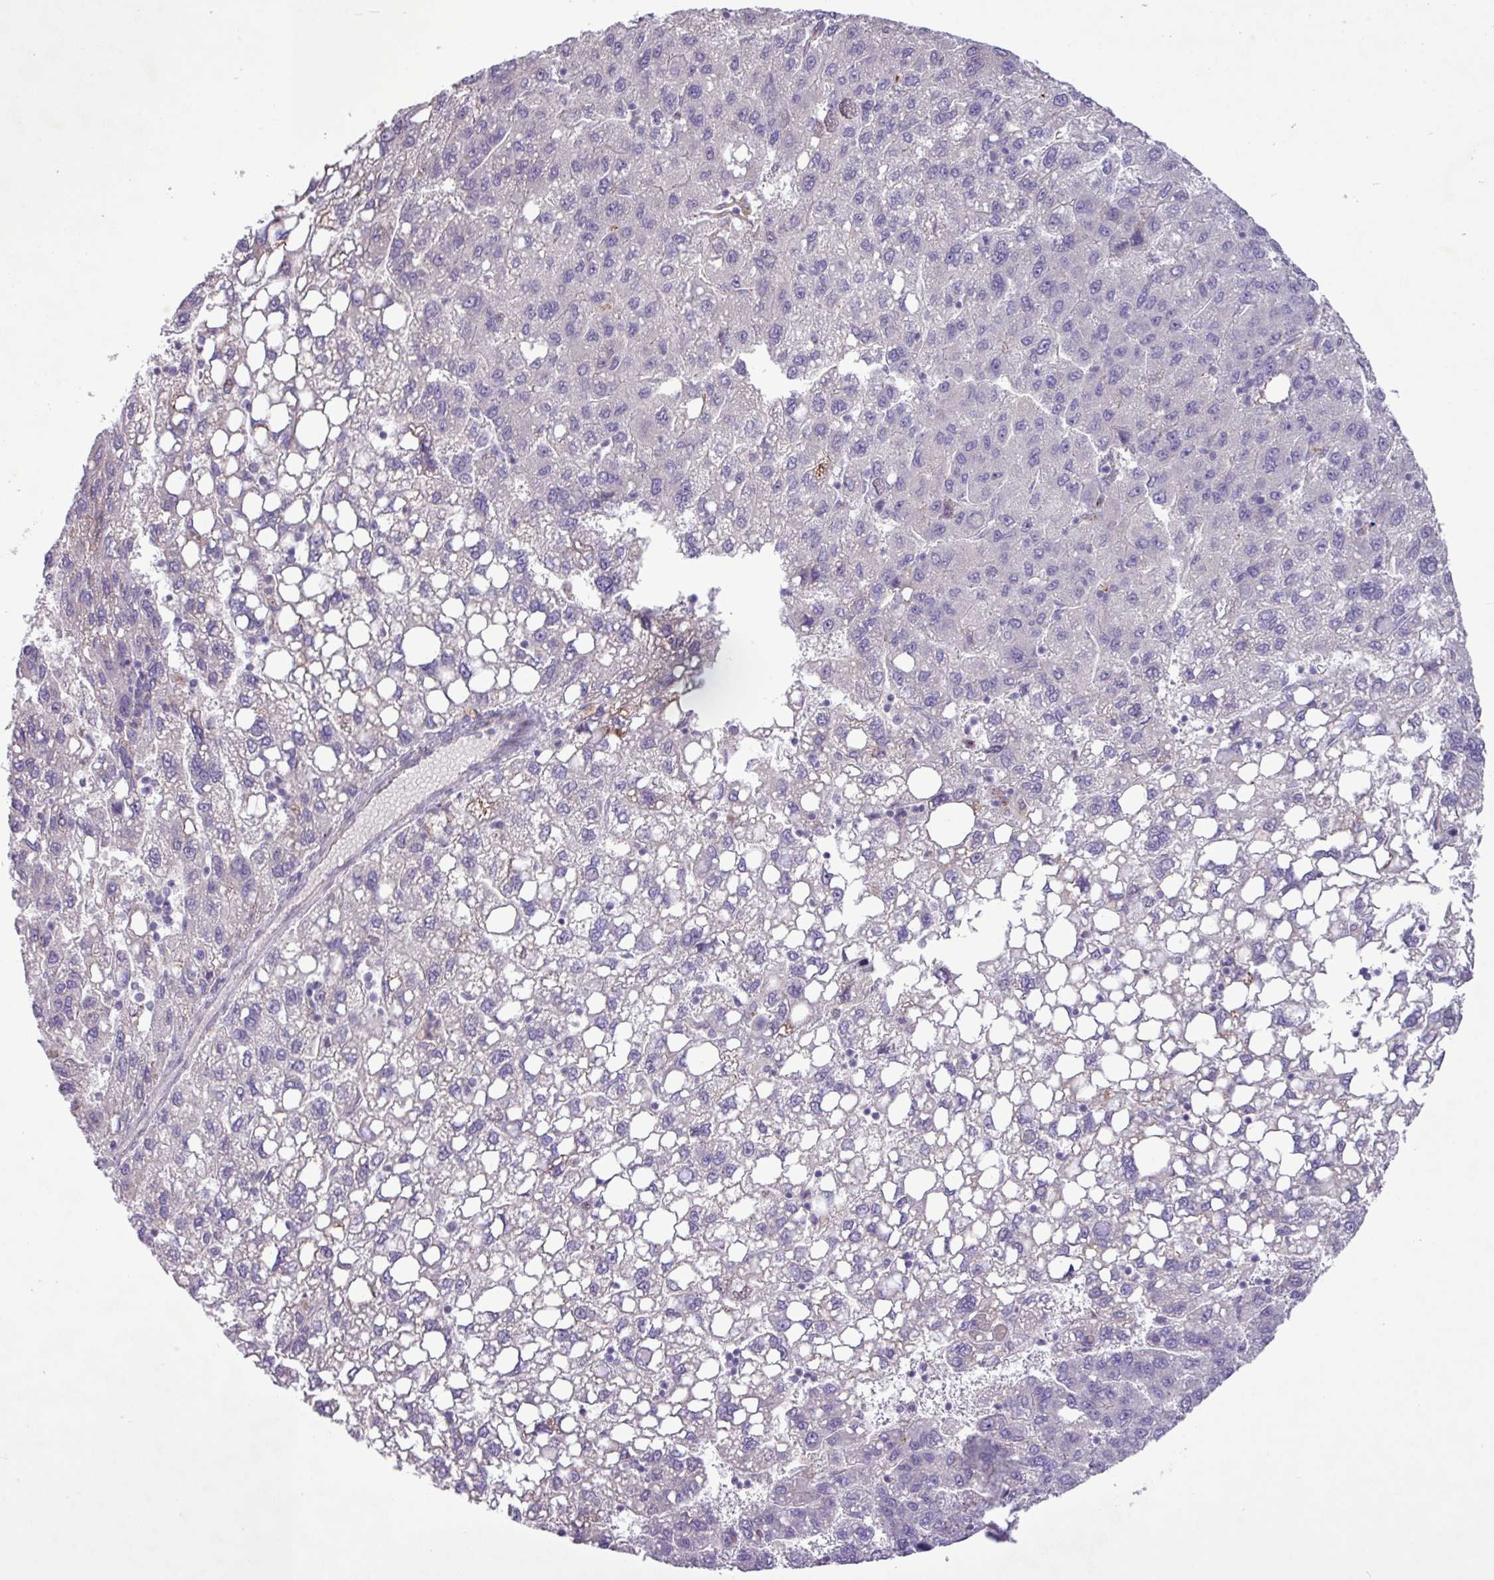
{"staining": {"intensity": "negative", "quantity": "none", "location": "none"}, "tissue": "liver cancer", "cell_type": "Tumor cells", "image_type": "cancer", "snomed": [{"axis": "morphology", "description": "Carcinoma, Hepatocellular, NOS"}, {"axis": "topography", "description": "Liver"}], "caption": "High magnification brightfield microscopy of liver hepatocellular carcinoma stained with DAB (3,3'-diaminobenzidine) (brown) and counterstained with hematoxylin (blue): tumor cells show no significant positivity. Brightfield microscopy of IHC stained with DAB (brown) and hematoxylin (blue), captured at high magnification.", "gene": "CD248", "patient": {"sex": "female", "age": 82}}